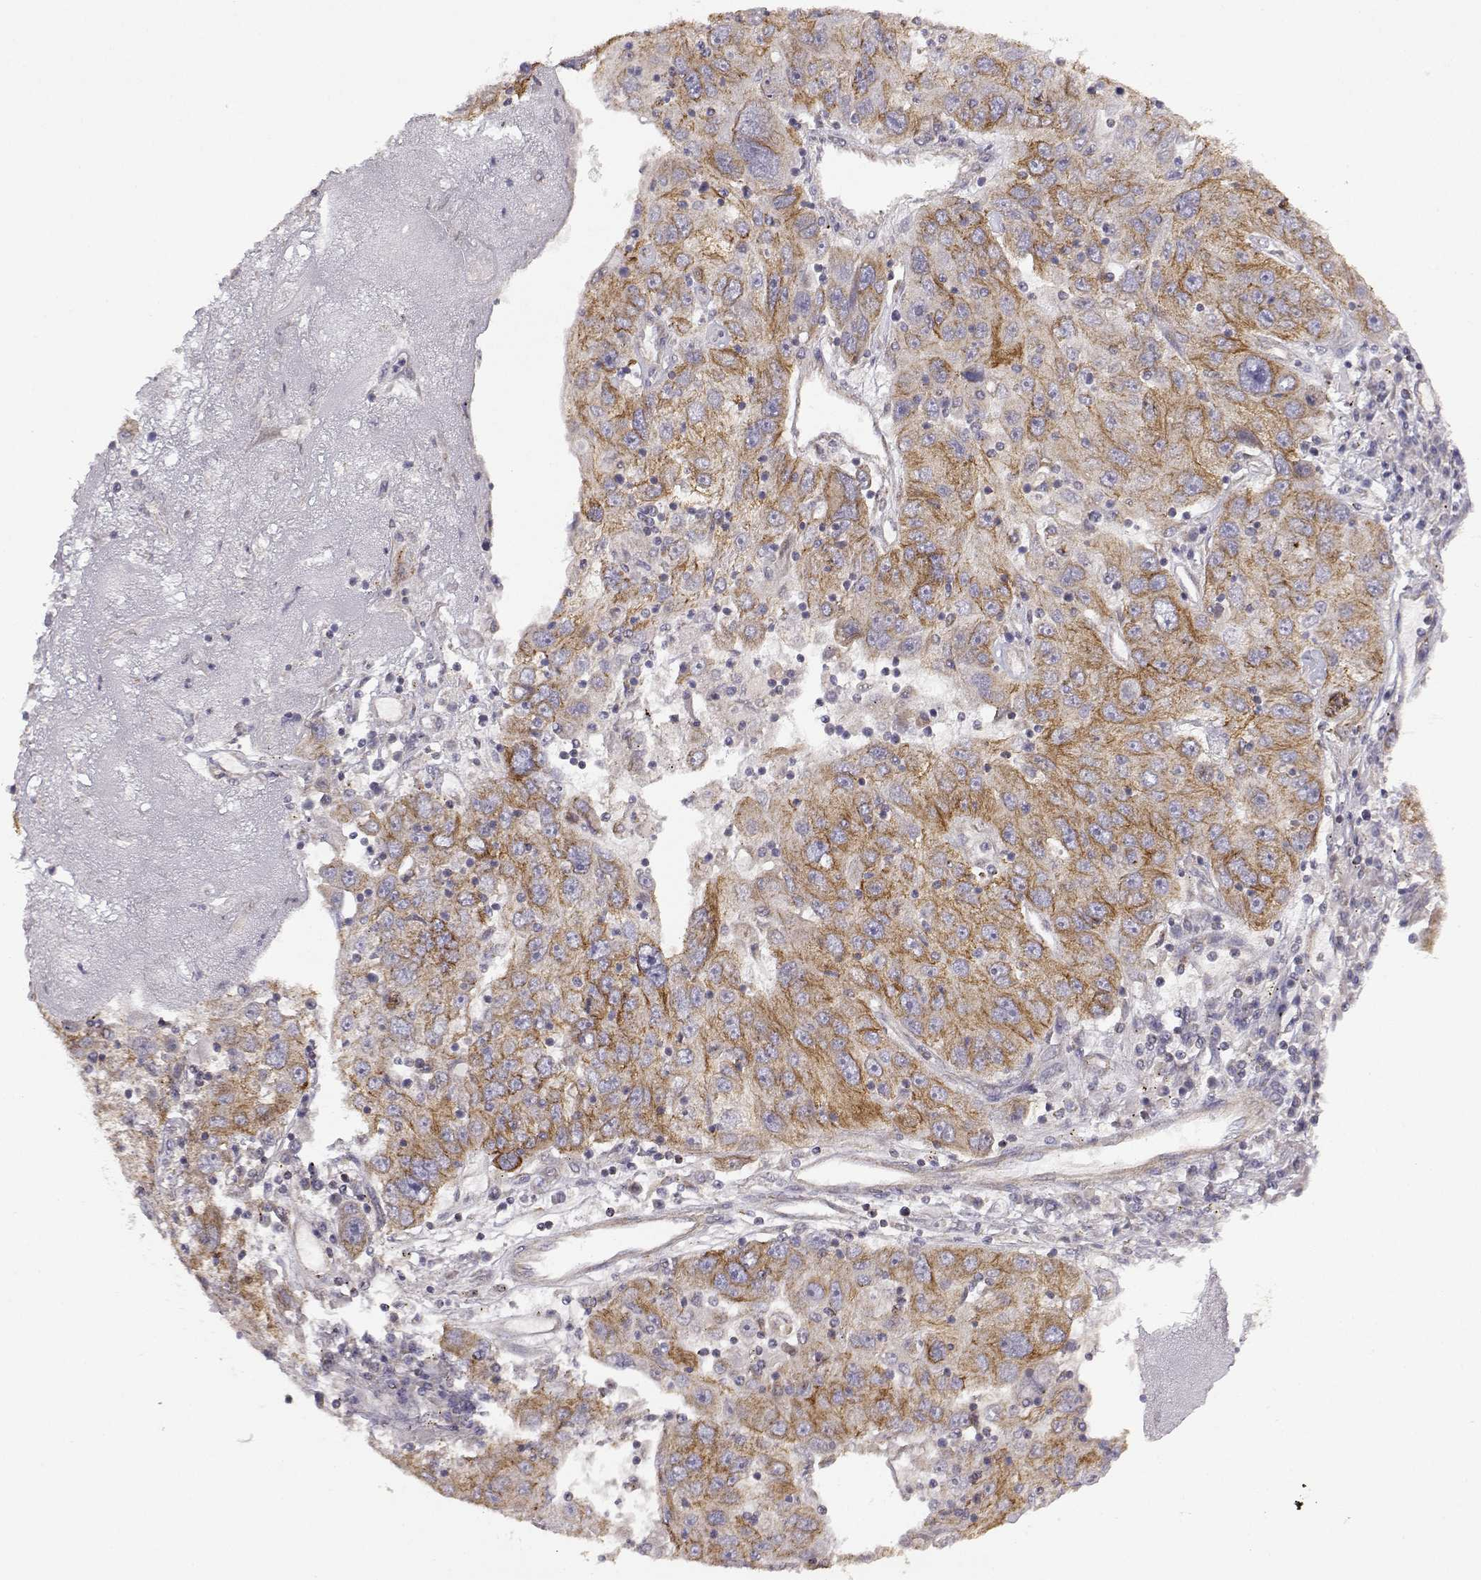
{"staining": {"intensity": "moderate", "quantity": "25%-75%", "location": "cytoplasmic/membranous"}, "tissue": "stomach cancer", "cell_type": "Tumor cells", "image_type": "cancer", "snomed": [{"axis": "morphology", "description": "Adenocarcinoma, NOS"}, {"axis": "topography", "description": "Stomach"}], "caption": "A micrograph showing moderate cytoplasmic/membranous expression in about 25%-75% of tumor cells in stomach cancer (adenocarcinoma), as visualized by brown immunohistochemical staining.", "gene": "DDC", "patient": {"sex": "male", "age": 56}}